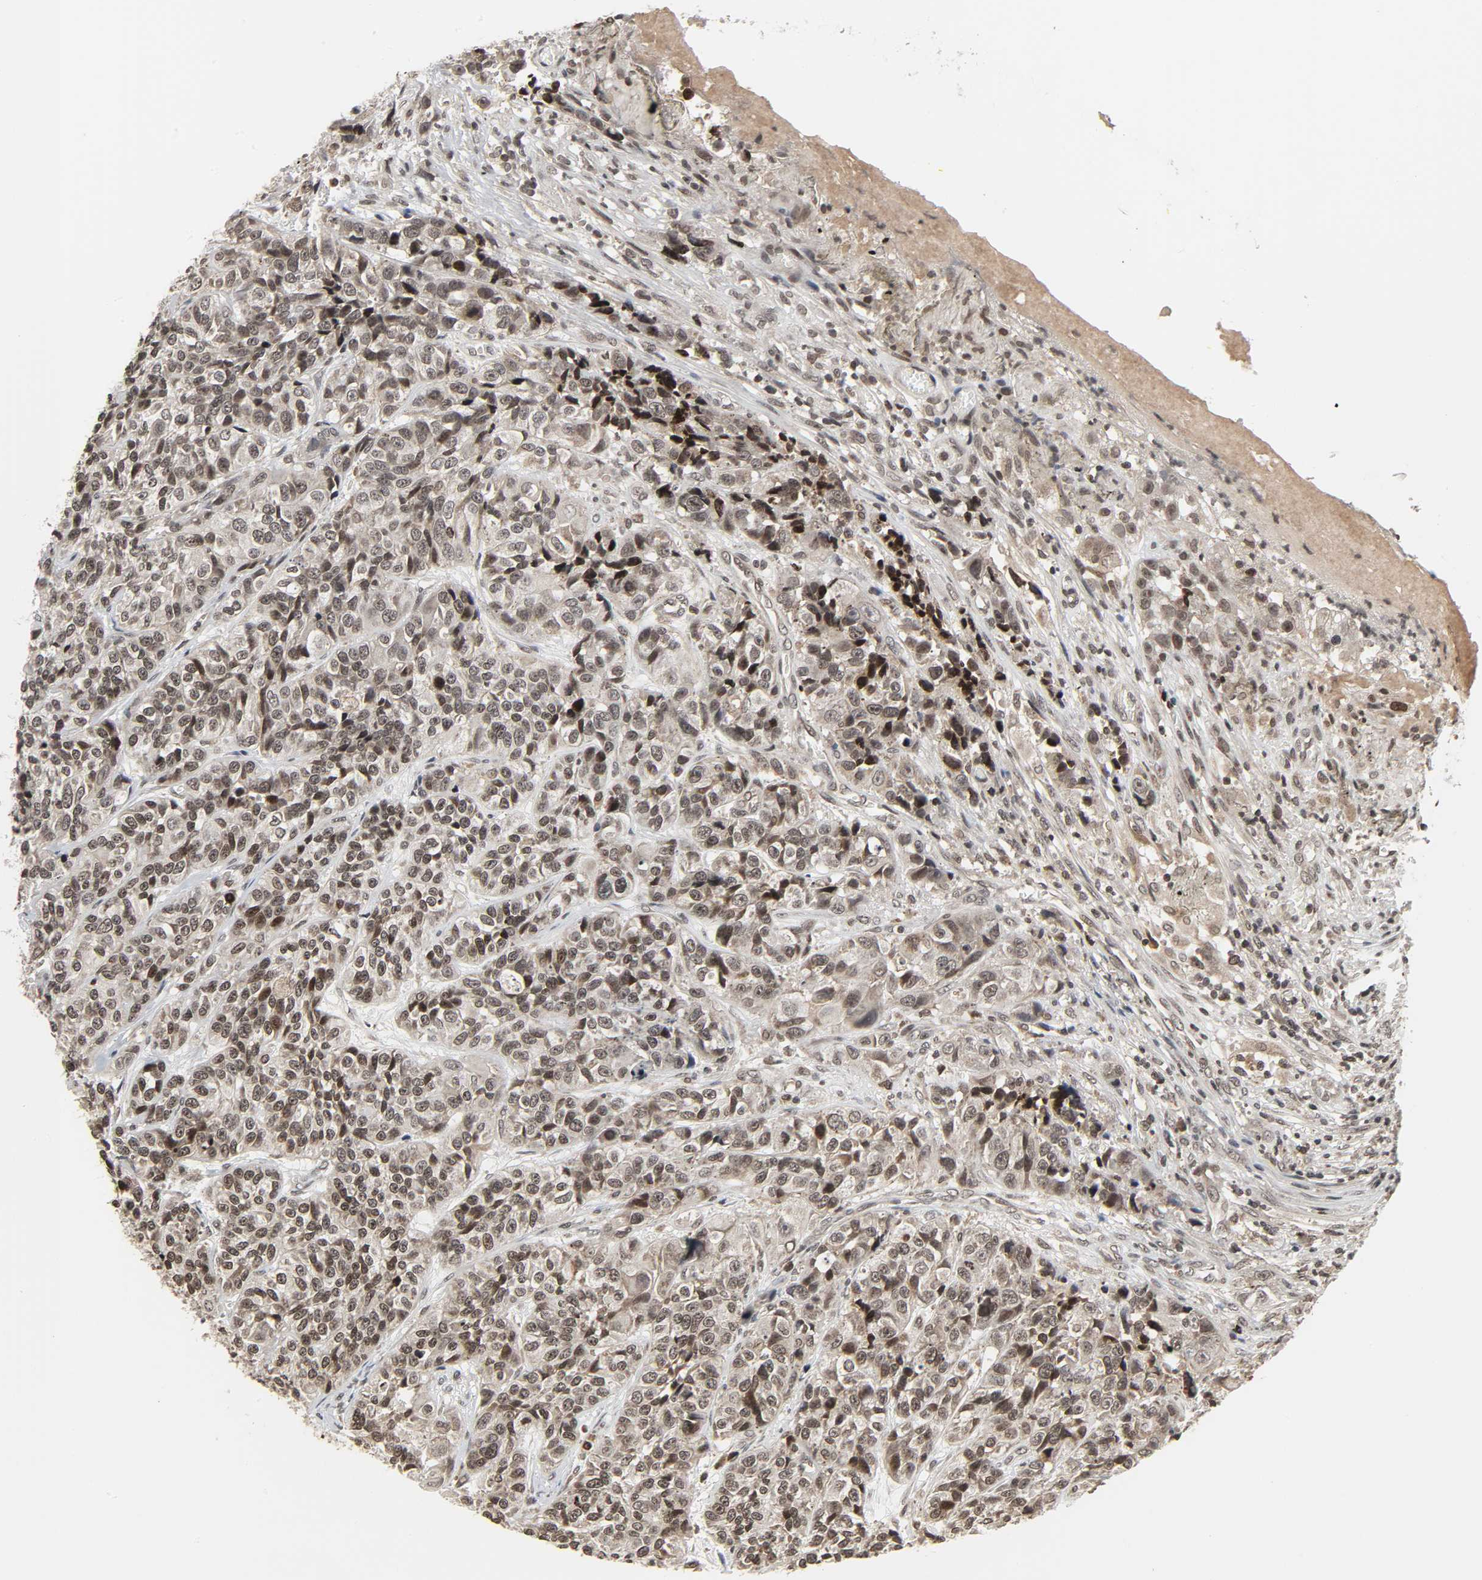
{"staining": {"intensity": "weak", "quantity": "25%-75%", "location": "nuclear"}, "tissue": "urothelial cancer", "cell_type": "Tumor cells", "image_type": "cancer", "snomed": [{"axis": "morphology", "description": "Urothelial carcinoma, High grade"}, {"axis": "topography", "description": "Urinary bladder"}], "caption": "Urothelial cancer stained with a brown dye reveals weak nuclear positive positivity in approximately 25%-75% of tumor cells.", "gene": "XRCC1", "patient": {"sex": "female", "age": 81}}